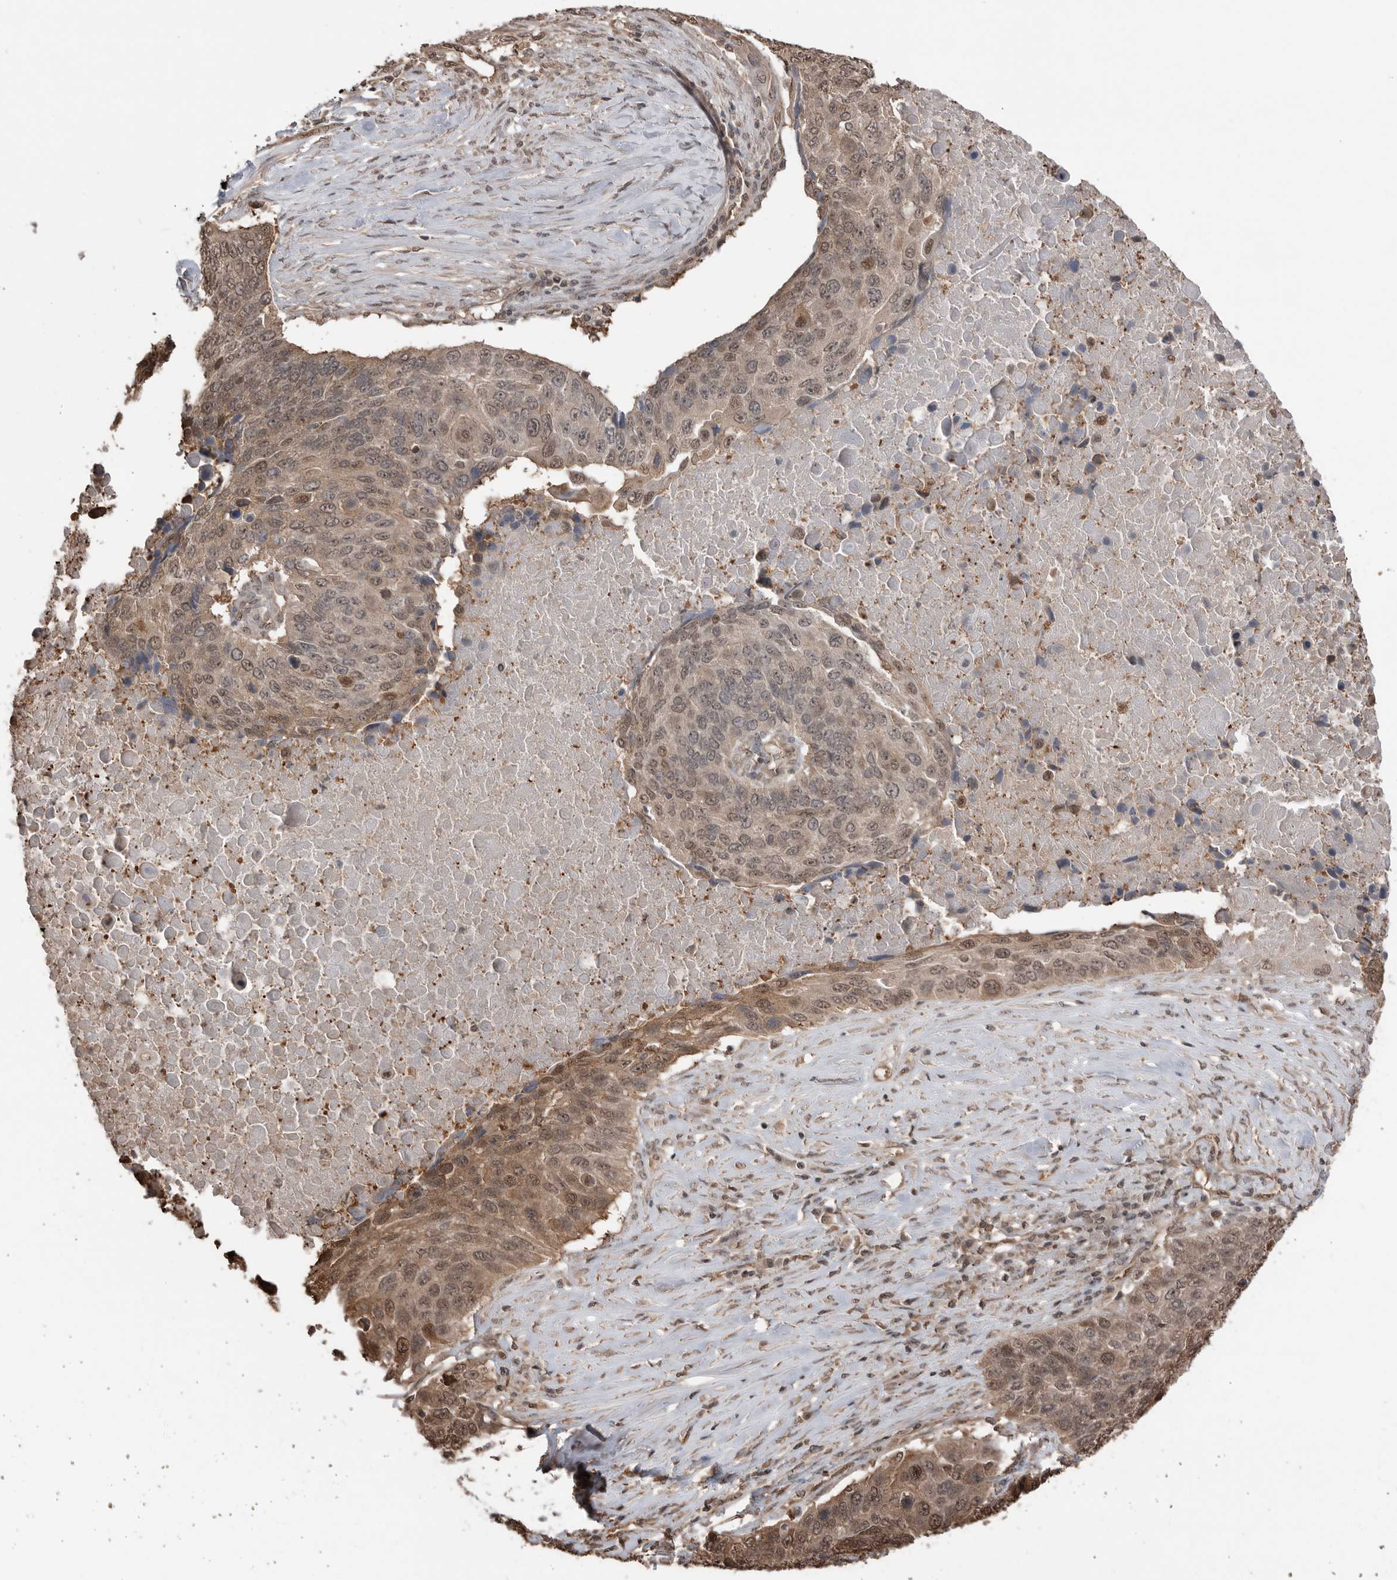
{"staining": {"intensity": "moderate", "quantity": "25%-75%", "location": "cytoplasmic/membranous,nuclear"}, "tissue": "lung cancer", "cell_type": "Tumor cells", "image_type": "cancer", "snomed": [{"axis": "morphology", "description": "Squamous cell carcinoma, NOS"}, {"axis": "topography", "description": "Lung"}], "caption": "Protein analysis of lung cancer tissue reveals moderate cytoplasmic/membranous and nuclear expression in approximately 25%-75% of tumor cells.", "gene": "PEAK1", "patient": {"sex": "male", "age": 66}}